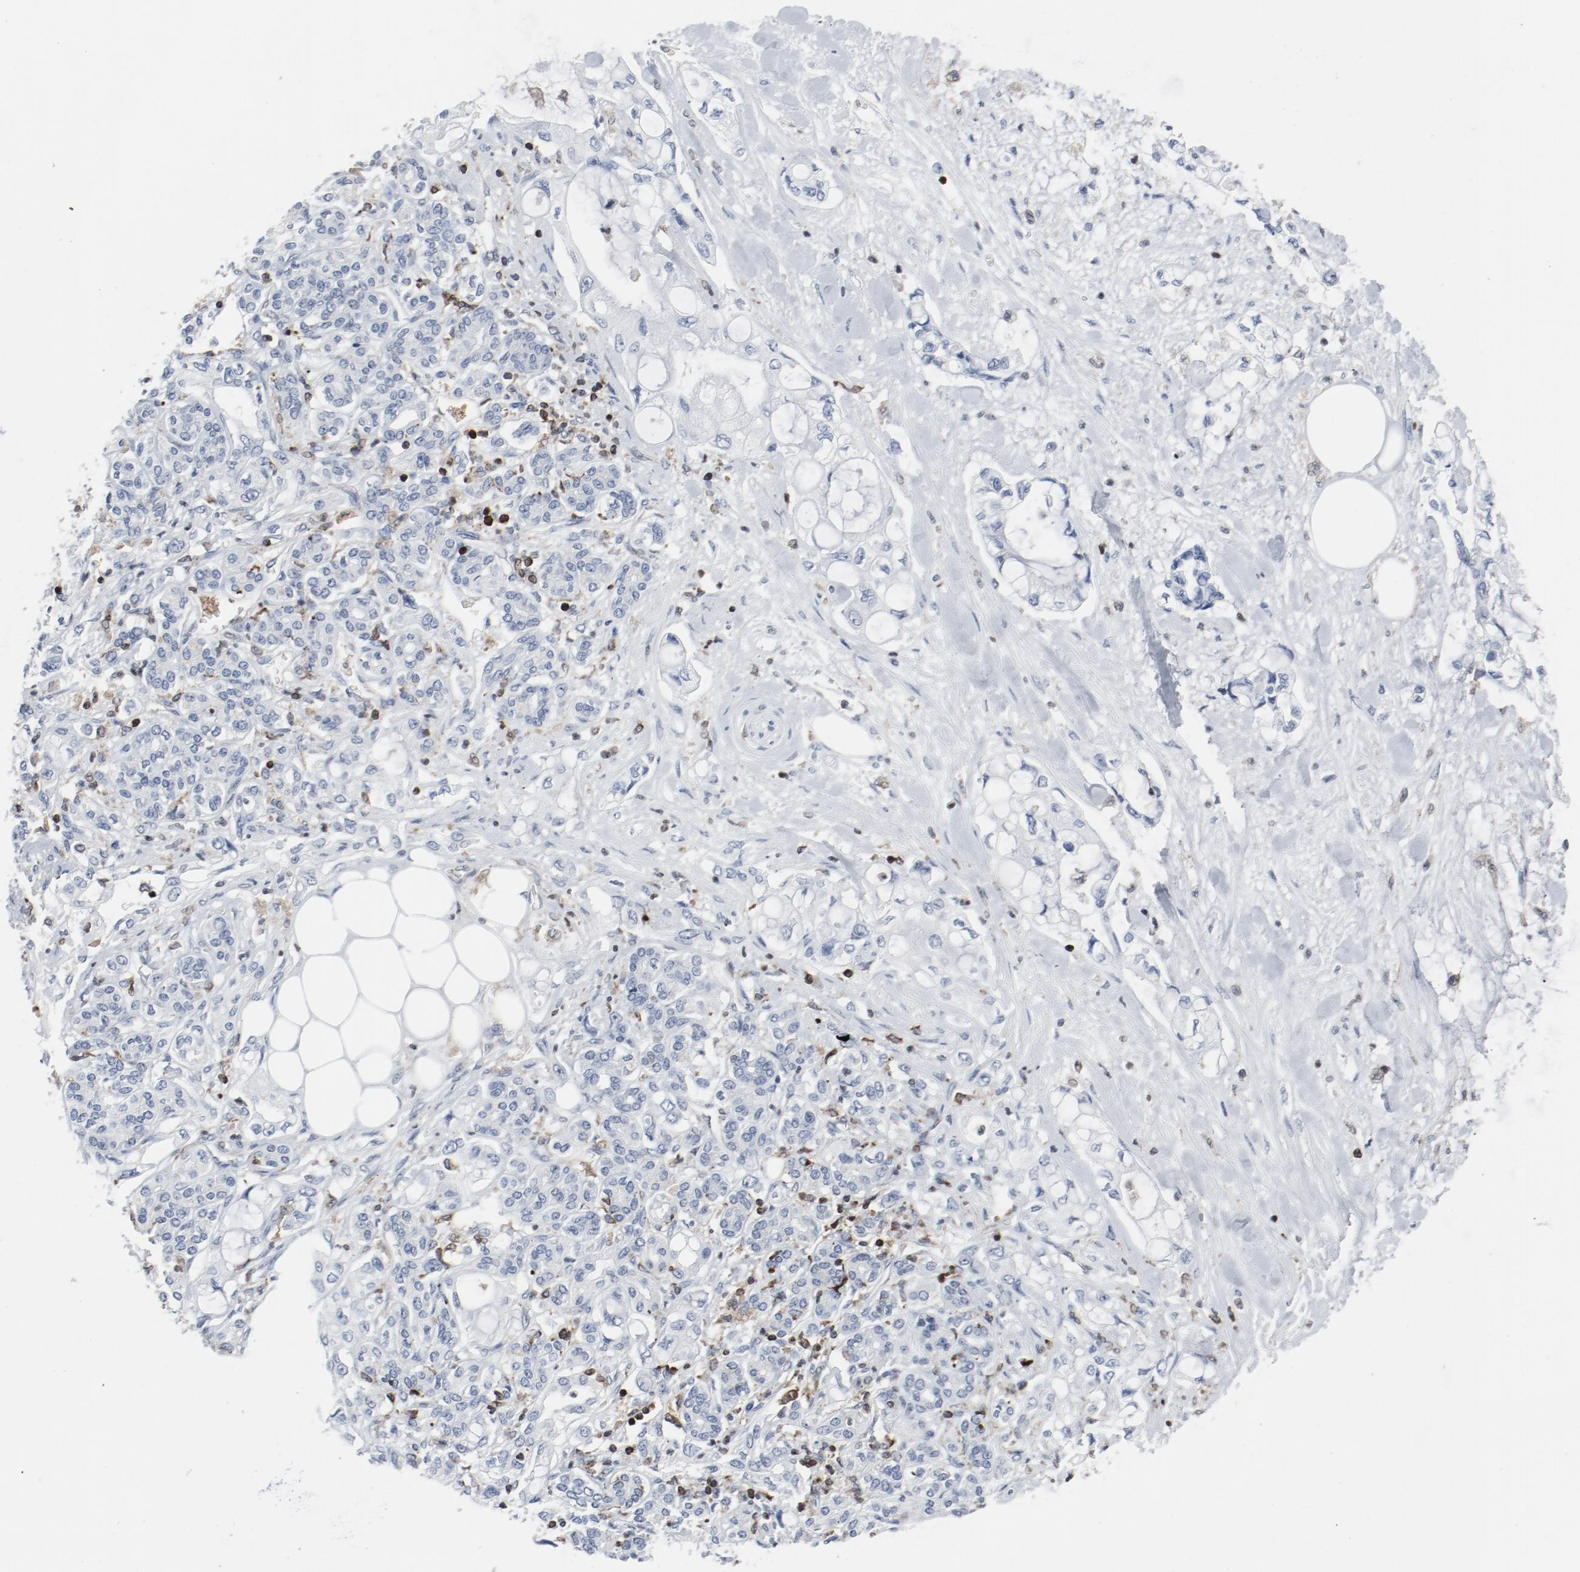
{"staining": {"intensity": "negative", "quantity": "none", "location": "none"}, "tissue": "pancreatic cancer", "cell_type": "Tumor cells", "image_type": "cancer", "snomed": [{"axis": "morphology", "description": "Adenocarcinoma, NOS"}, {"axis": "topography", "description": "Pancreas"}], "caption": "This is a histopathology image of immunohistochemistry (IHC) staining of adenocarcinoma (pancreatic), which shows no expression in tumor cells.", "gene": "LCP2", "patient": {"sex": "female", "age": 70}}